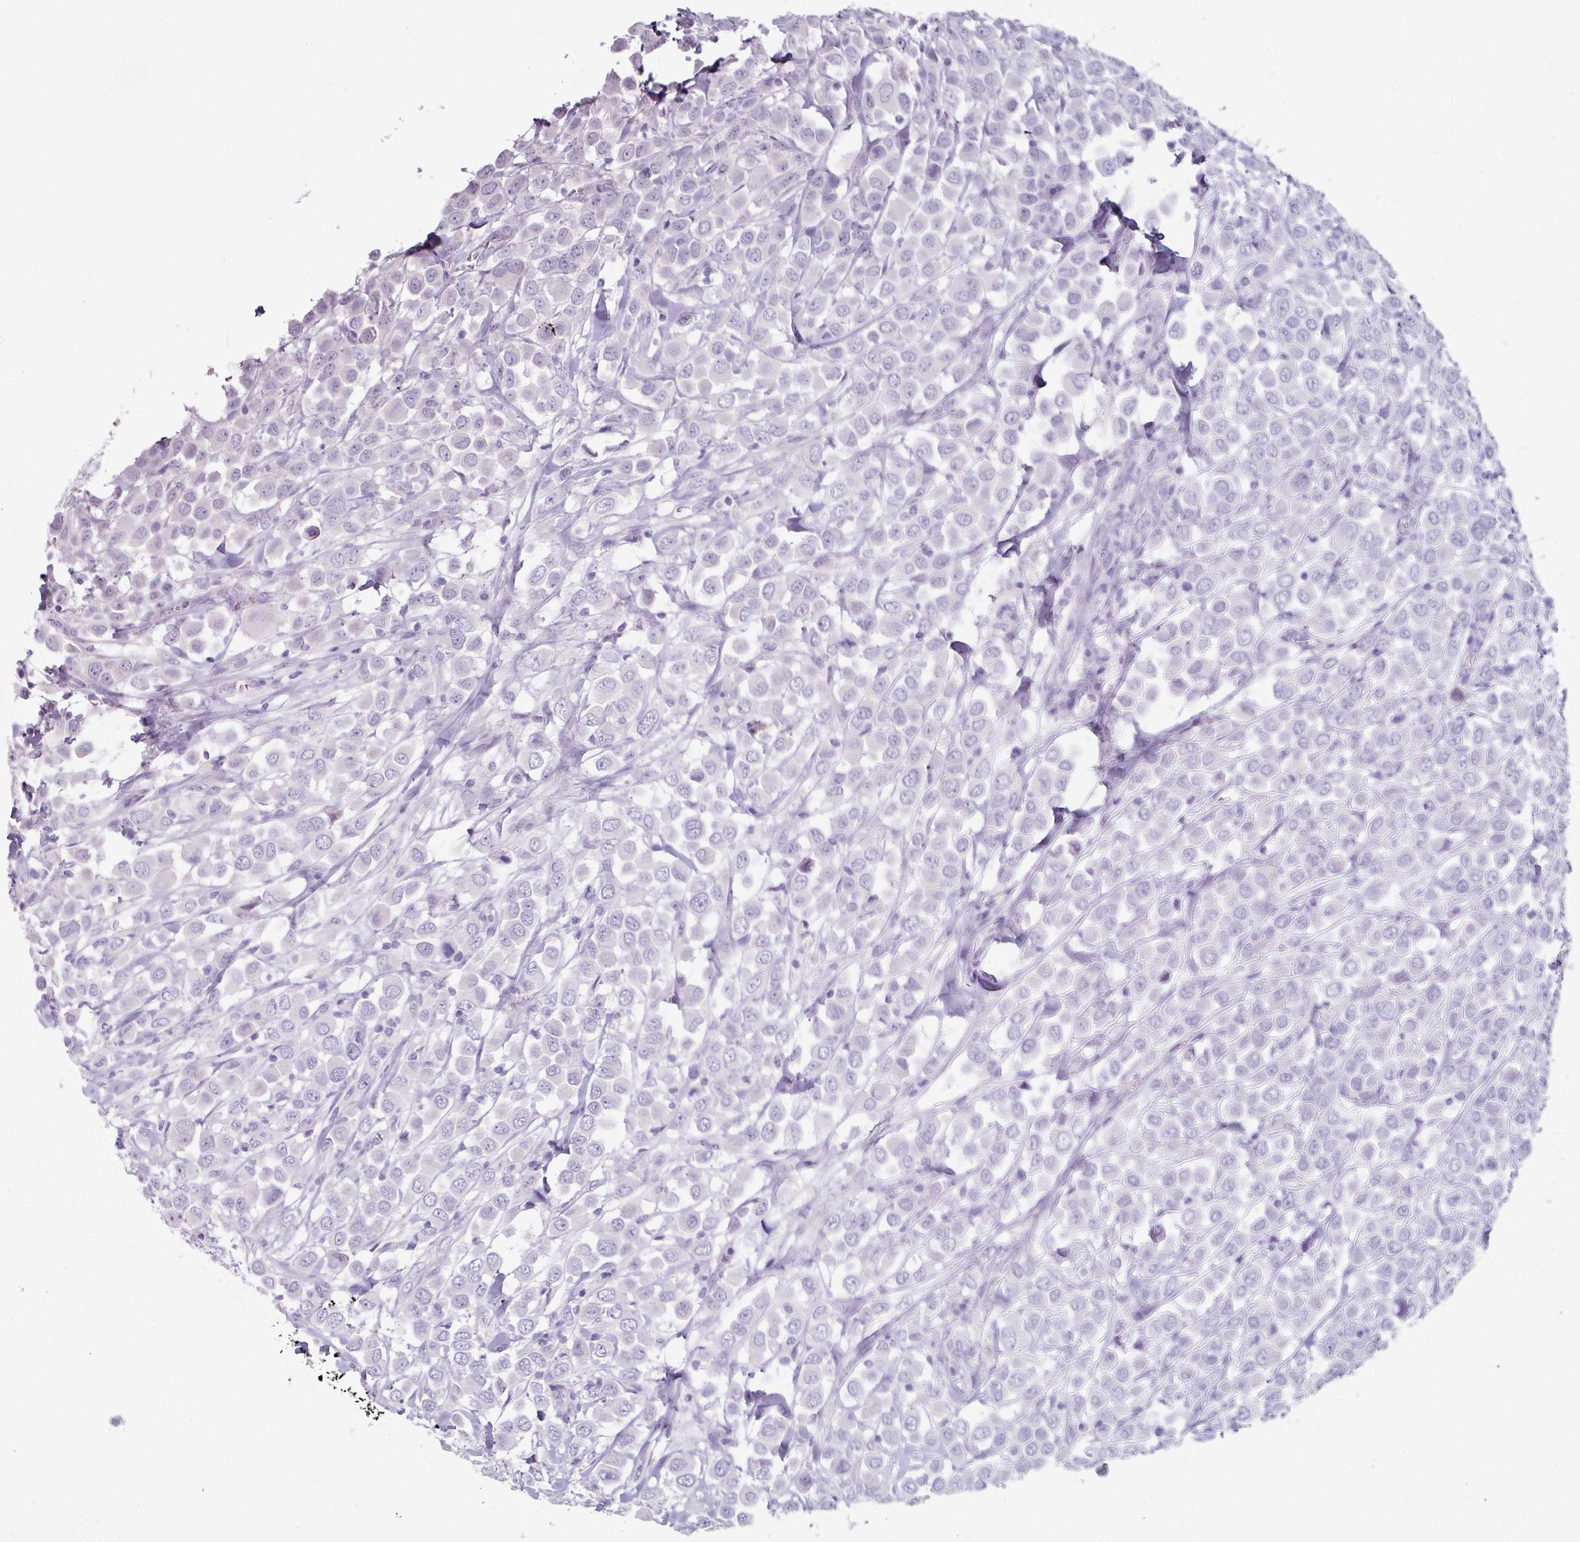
{"staining": {"intensity": "negative", "quantity": "none", "location": "none"}, "tissue": "breast cancer", "cell_type": "Tumor cells", "image_type": "cancer", "snomed": [{"axis": "morphology", "description": "Duct carcinoma"}, {"axis": "topography", "description": "Breast"}], "caption": "High power microscopy photomicrograph of an immunohistochemistry (IHC) histopathology image of breast infiltrating ductal carcinoma, revealing no significant expression in tumor cells. (DAB (3,3'-diaminobenzidine) IHC visualized using brightfield microscopy, high magnification).", "gene": "C19orf33", "patient": {"sex": "female", "age": 61}}